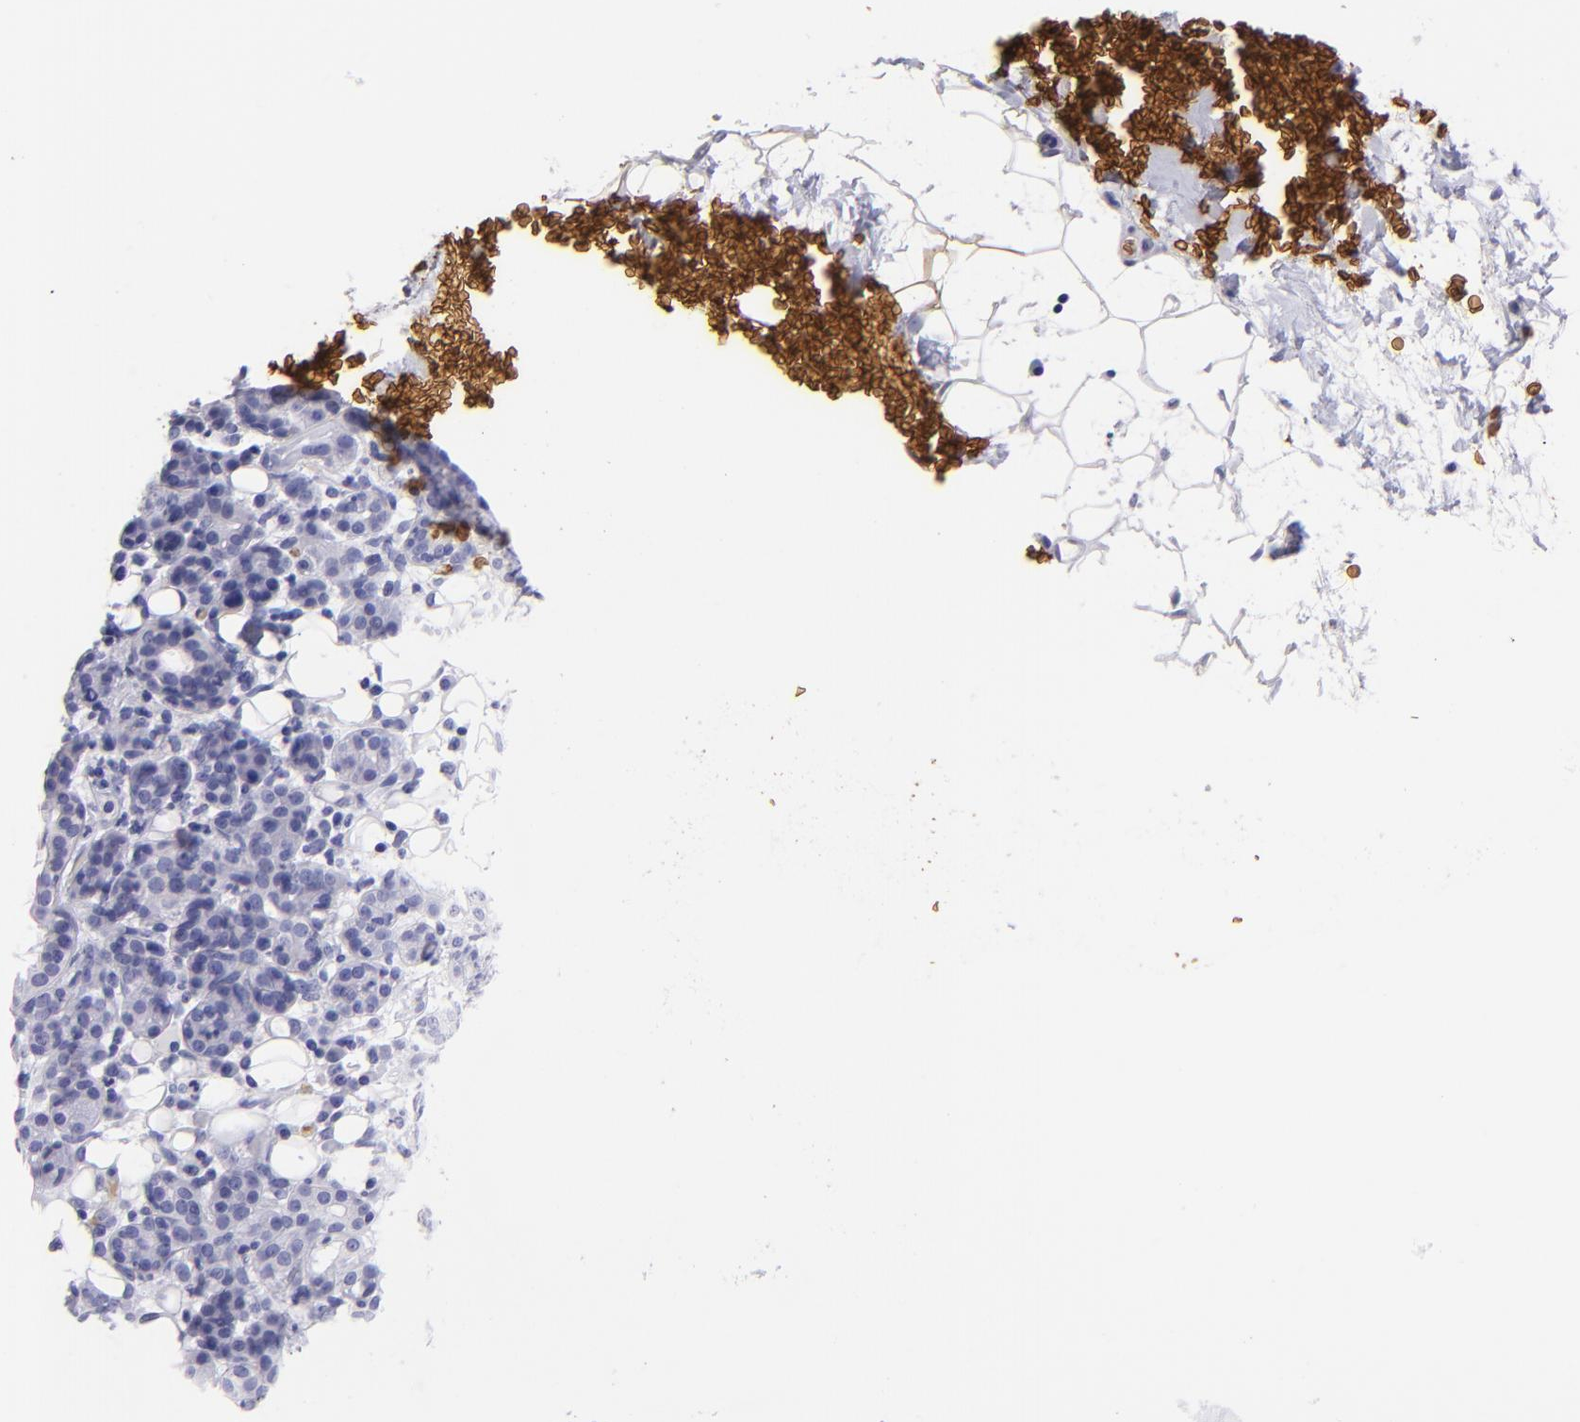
{"staining": {"intensity": "negative", "quantity": "none", "location": "none"}, "tissue": "skin cancer", "cell_type": "Tumor cells", "image_type": "cancer", "snomed": [{"axis": "morphology", "description": "Squamous cell carcinoma, NOS"}, {"axis": "topography", "description": "Skin"}], "caption": "A micrograph of skin squamous cell carcinoma stained for a protein shows no brown staining in tumor cells.", "gene": "GYPA", "patient": {"sex": "male", "age": 84}}